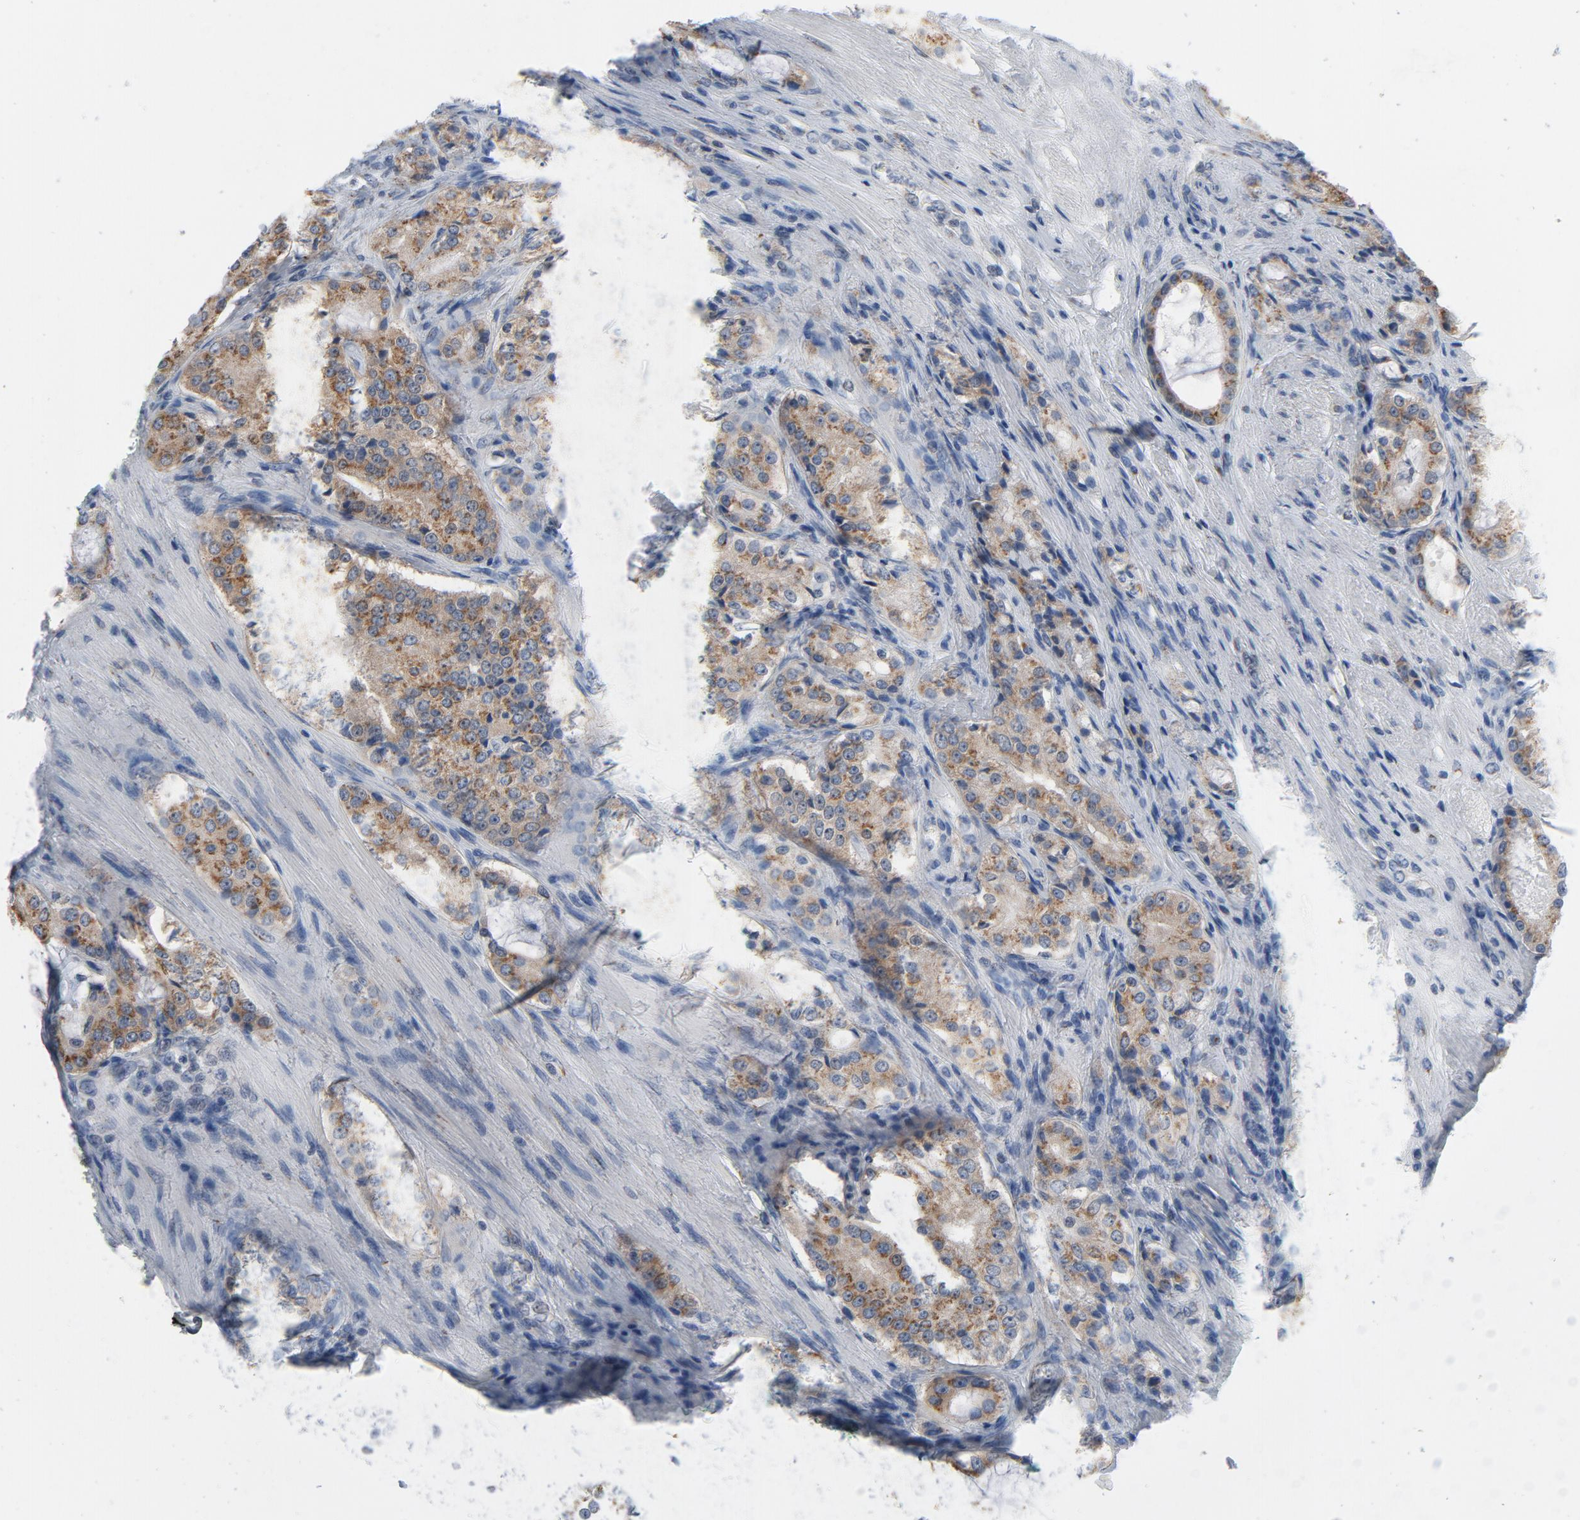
{"staining": {"intensity": "moderate", "quantity": ">75%", "location": "cytoplasmic/membranous"}, "tissue": "prostate cancer", "cell_type": "Tumor cells", "image_type": "cancer", "snomed": [{"axis": "morphology", "description": "Adenocarcinoma, High grade"}, {"axis": "topography", "description": "Prostate"}], "caption": "Human prostate cancer (adenocarcinoma (high-grade)) stained with a protein marker demonstrates moderate staining in tumor cells.", "gene": "YIPF6", "patient": {"sex": "male", "age": 72}}